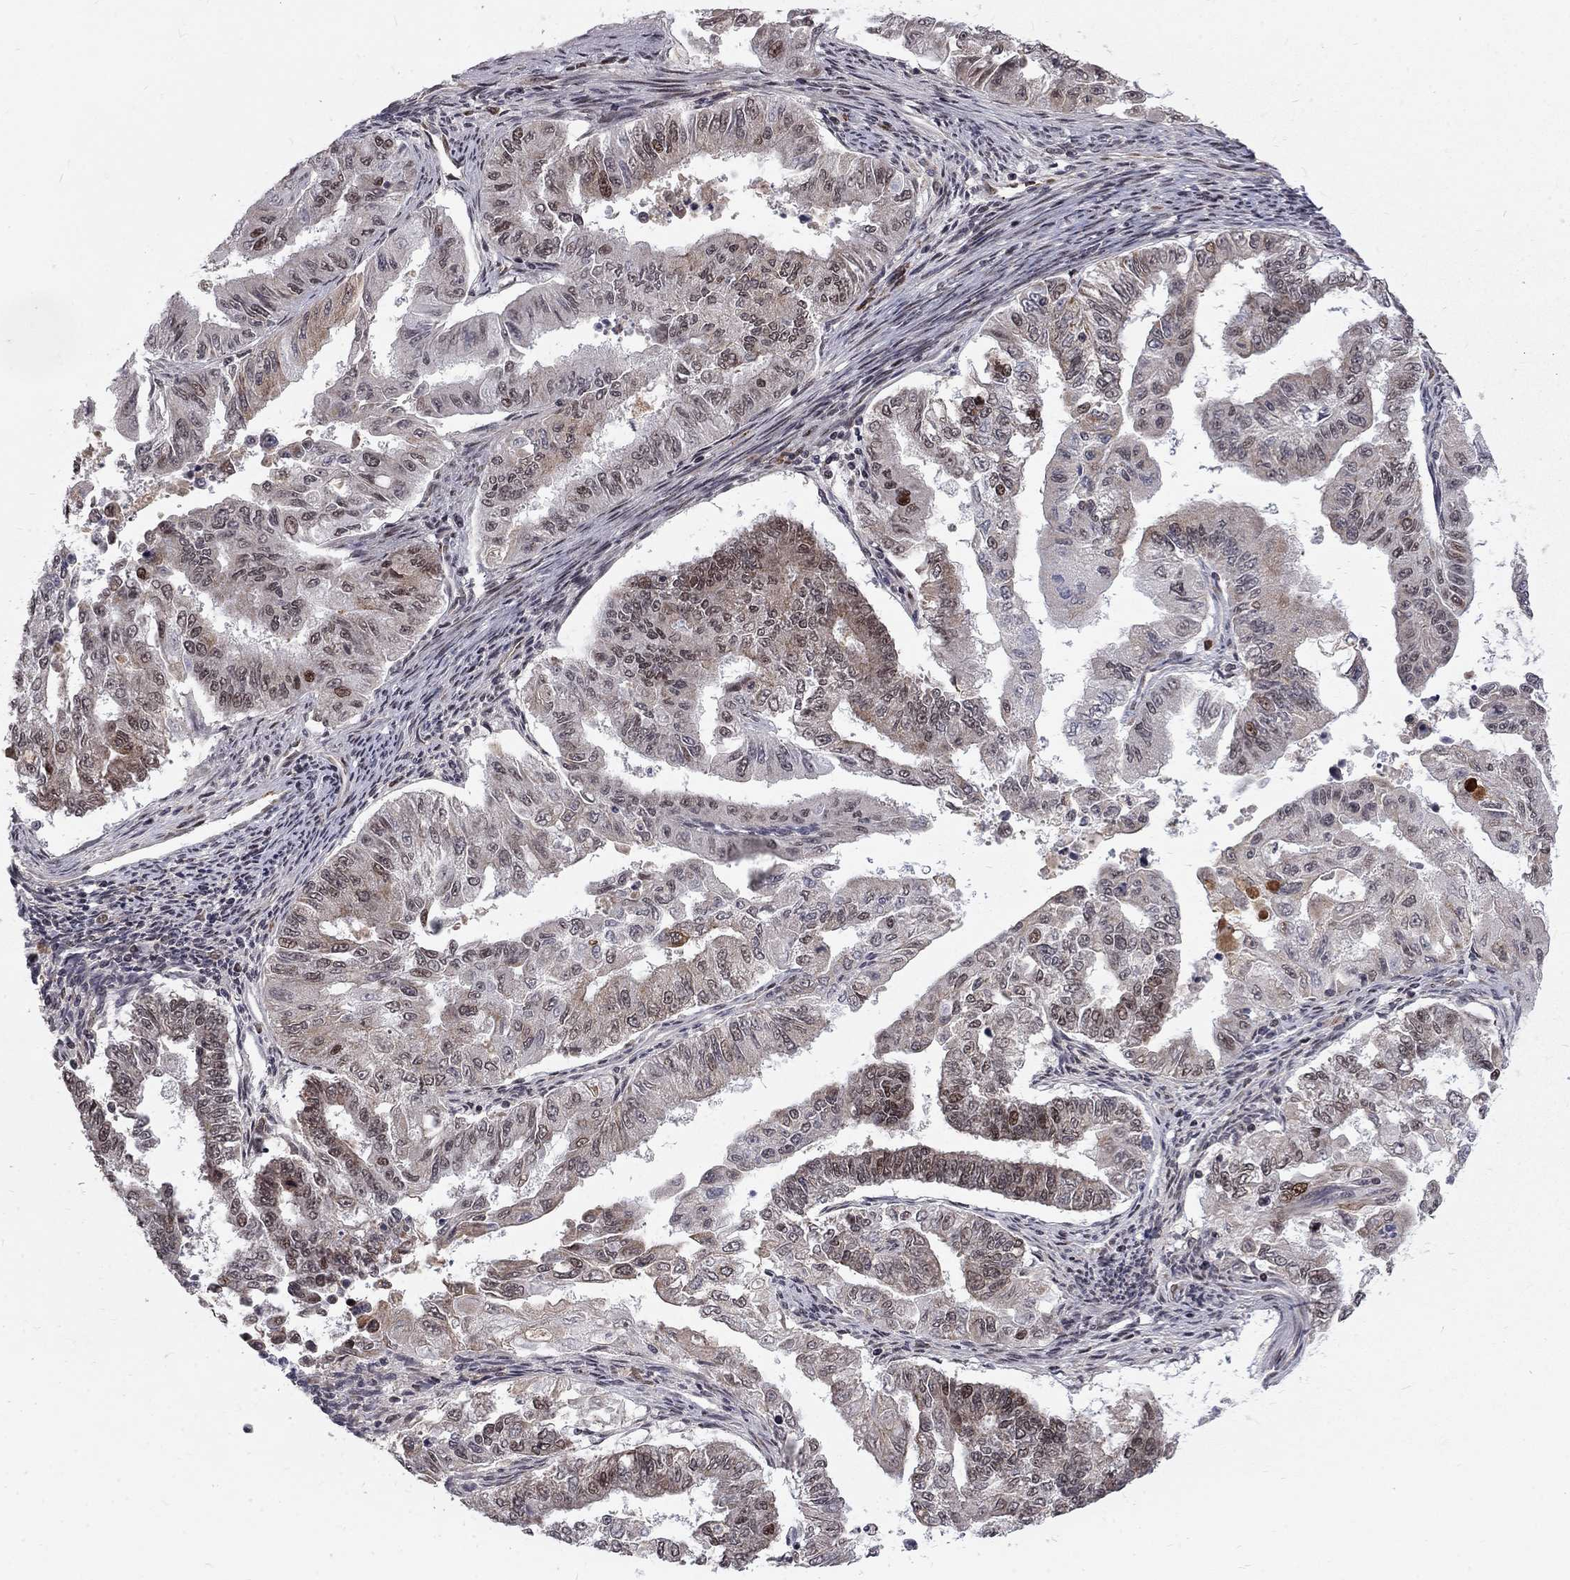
{"staining": {"intensity": "moderate", "quantity": "<25%", "location": "nuclear"}, "tissue": "endometrial cancer", "cell_type": "Tumor cells", "image_type": "cancer", "snomed": [{"axis": "morphology", "description": "Adenocarcinoma, NOS"}, {"axis": "topography", "description": "Uterus"}], "caption": "Immunohistochemistry micrograph of adenocarcinoma (endometrial) stained for a protein (brown), which reveals low levels of moderate nuclear expression in approximately <25% of tumor cells.", "gene": "TCEAL1", "patient": {"sex": "female", "age": 59}}